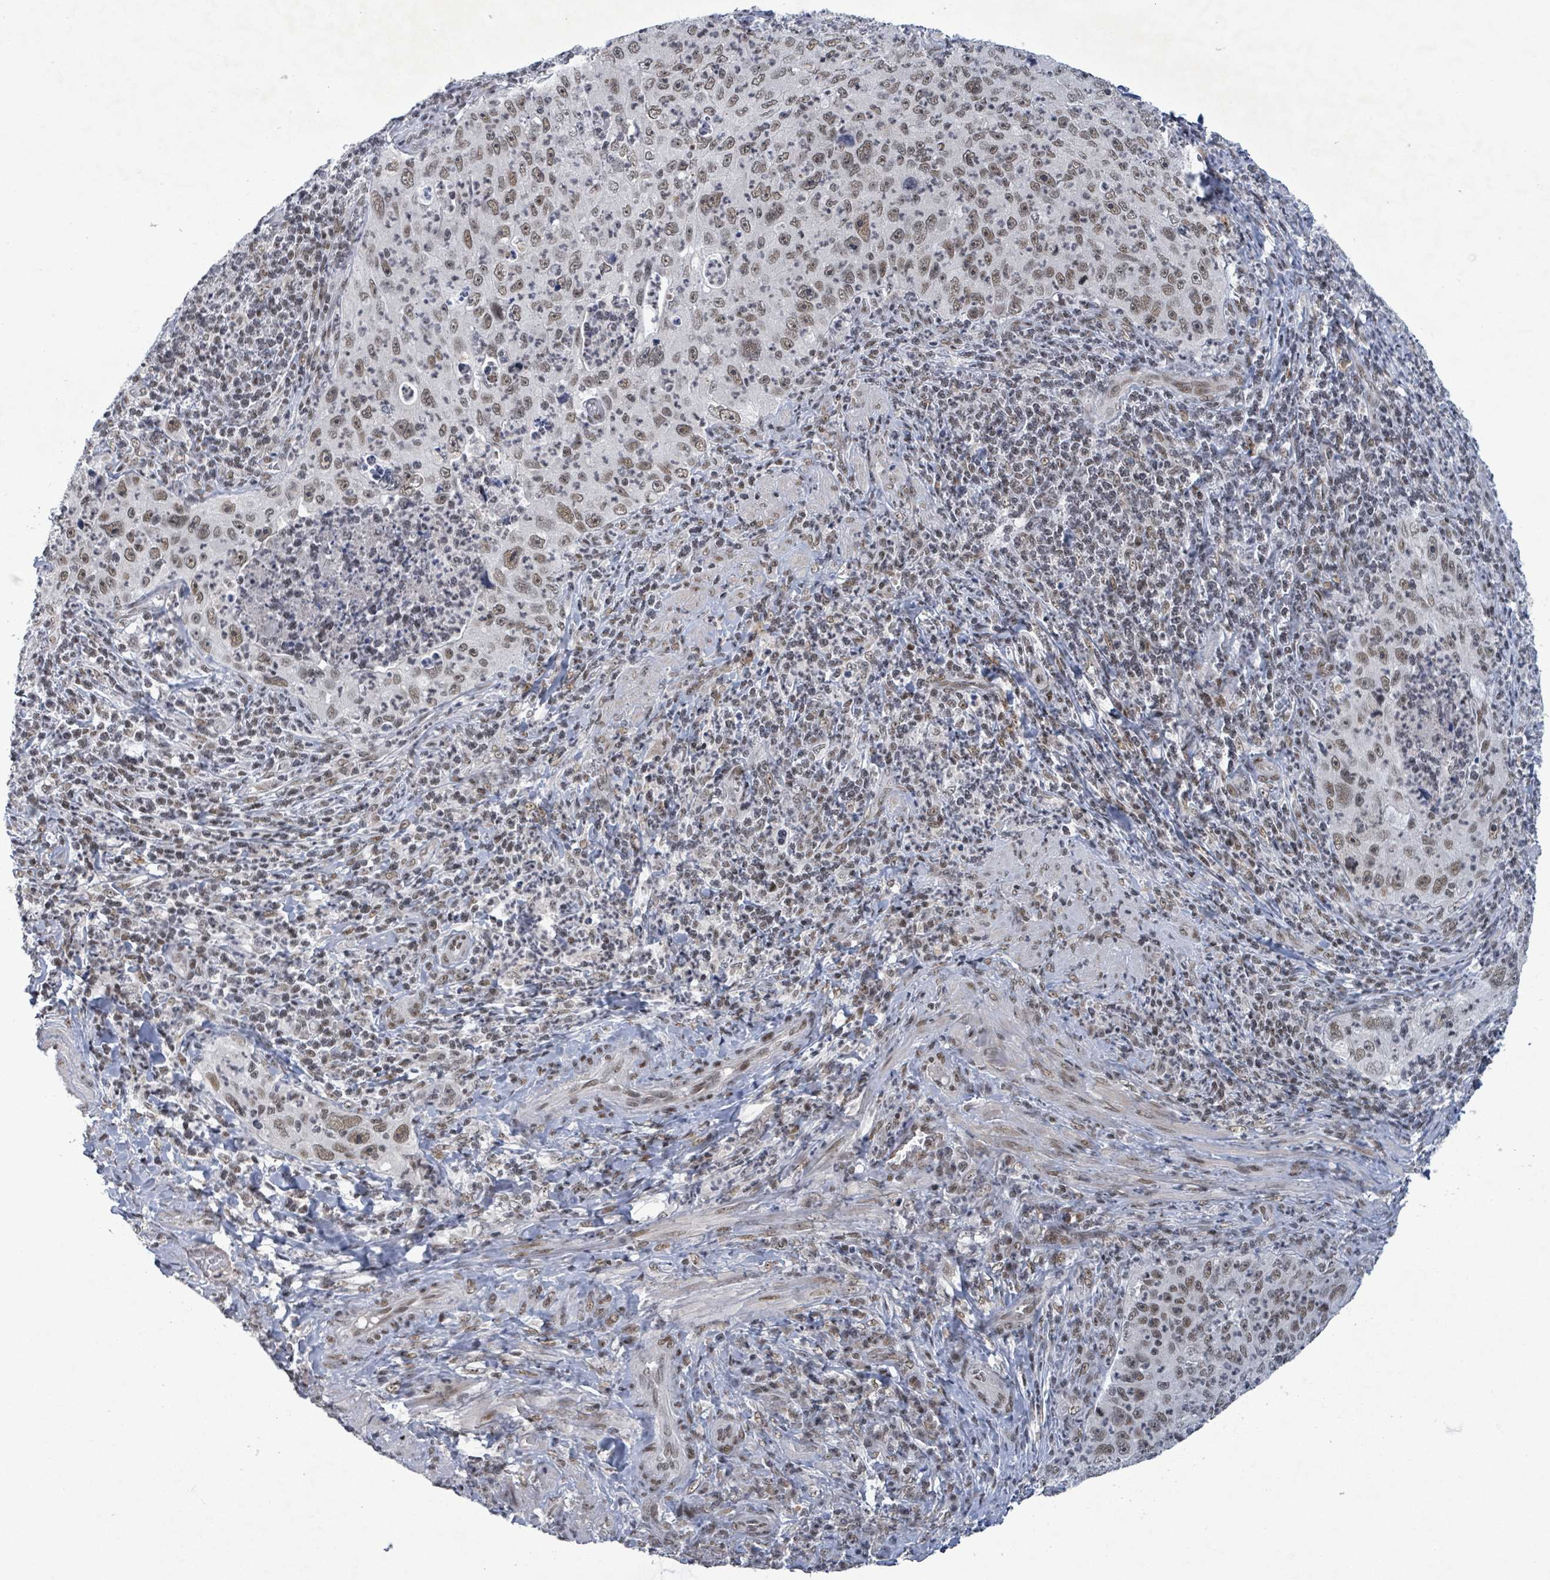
{"staining": {"intensity": "weak", "quantity": ">75%", "location": "nuclear"}, "tissue": "cervical cancer", "cell_type": "Tumor cells", "image_type": "cancer", "snomed": [{"axis": "morphology", "description": "Squamous cell carcinoma, NOS"}, {"axis": "topography", "description": "Cervix"}], "caption": "IHC (DAB) staining of human cervical cancer displays weak nuclear protein staining in about >75% of tumor cells. The staining was performed using DAB, with brown indicating positive protein expression. Nuclei are stained blue with hematoxylin.", "gene": "BANP", "patient": {"sex": "female", "age": 30}}